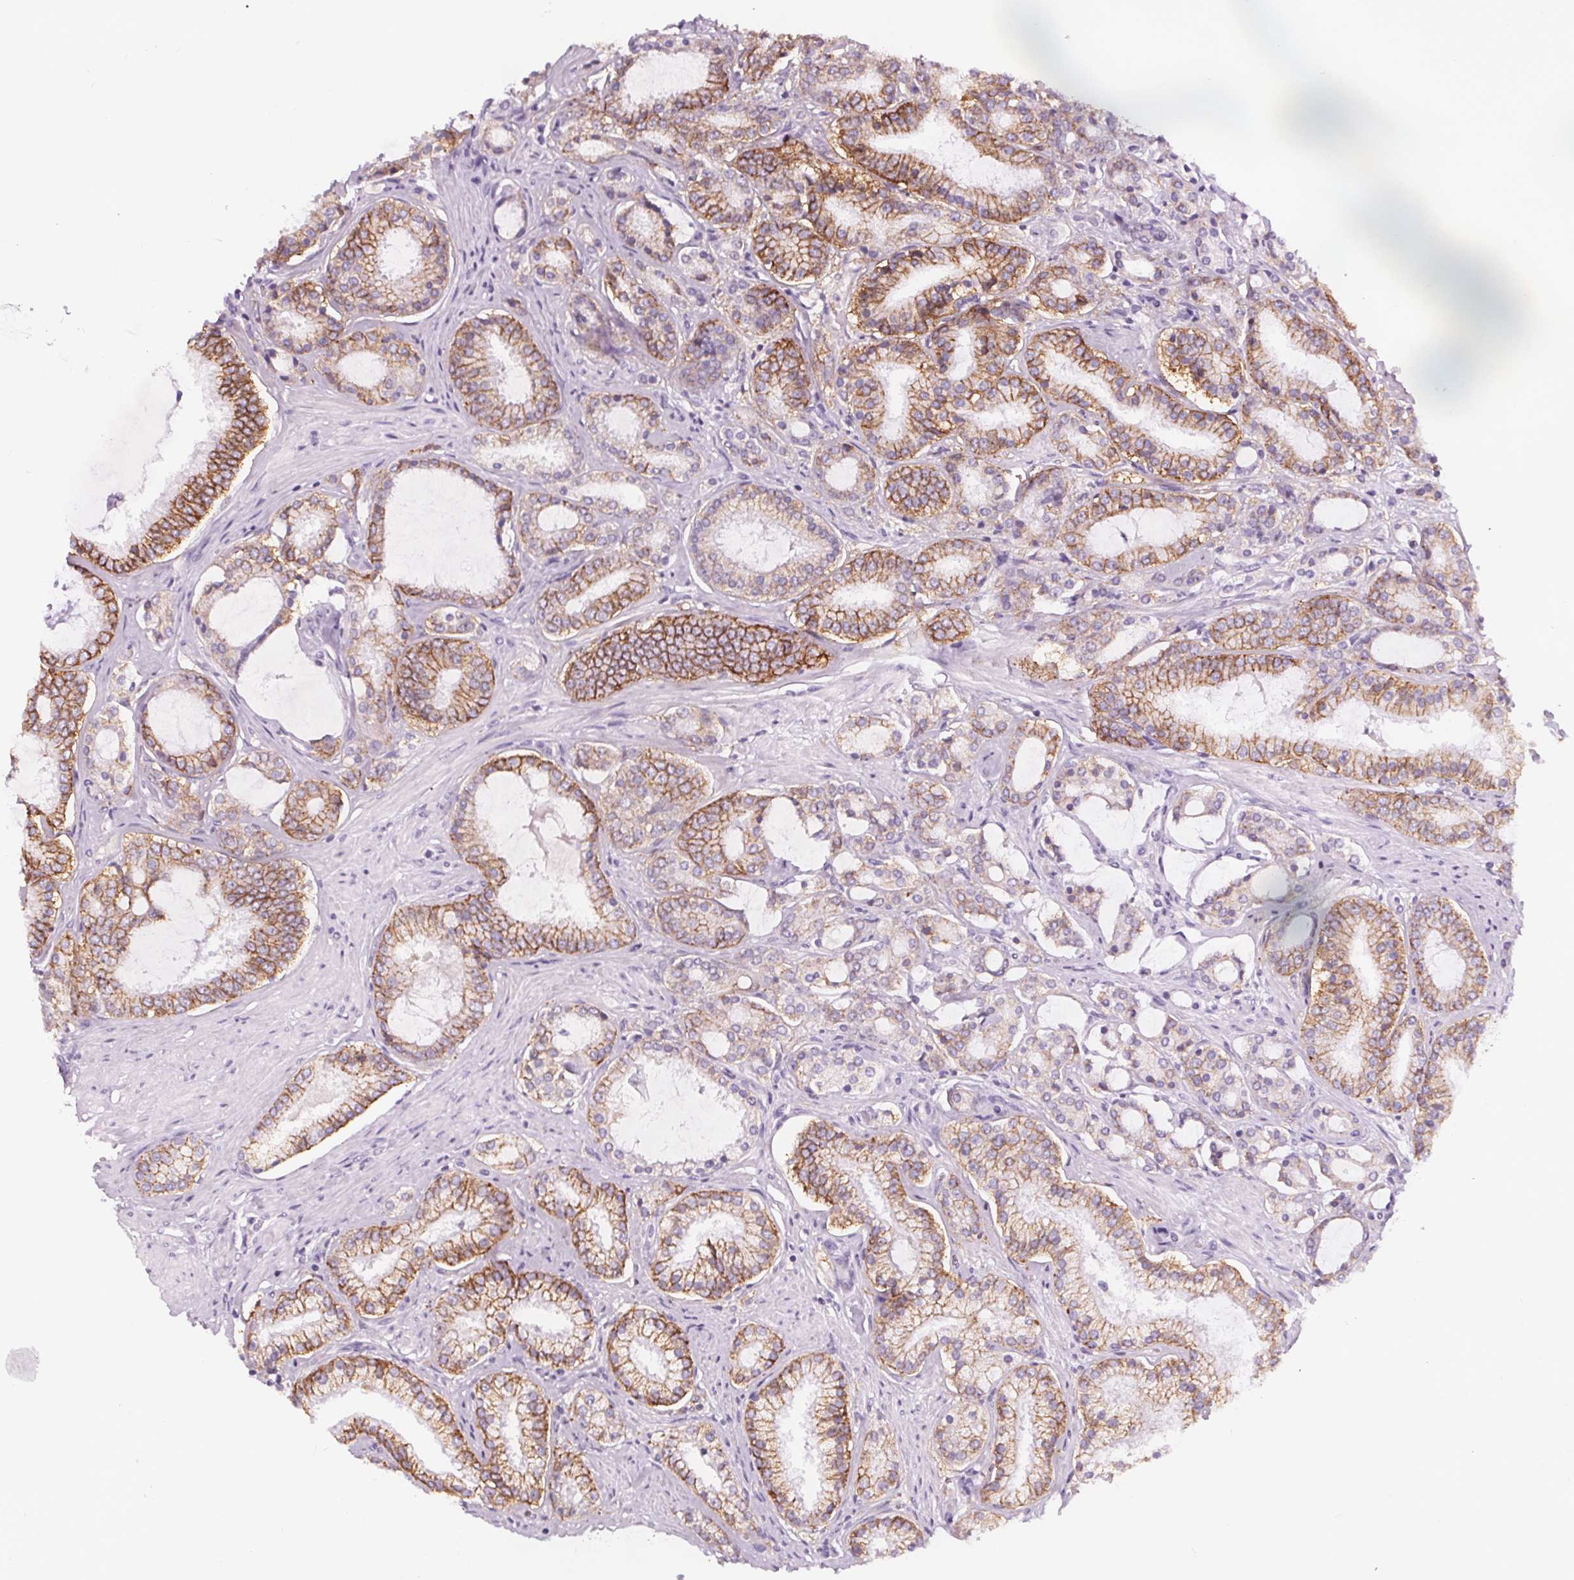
{"staining": {"intensity": "moderate", "quantity": ">75%", "location": "cytoplasmic/membranous"}, "tissue": "prostate cancer", "cell_type": "Tumor cells", "image_type": "cancer", "snomed": [{"axis": "morphology", "description": "Adenocarcinoma, High grade"}, {"axis": "topography", "description": "Prostate"}], "caption": "Immunohistochemistry (IHC) photomicrograph of human prostate adenocarcinoma (high-grade) stained for a protein (brown), which exhibits medium levels of moderate cytoplasmic/membranous positivity in about >75% of tumor cells.", "gene": "ATP1A1", "patient": {"sex": "male", "age": 63}}